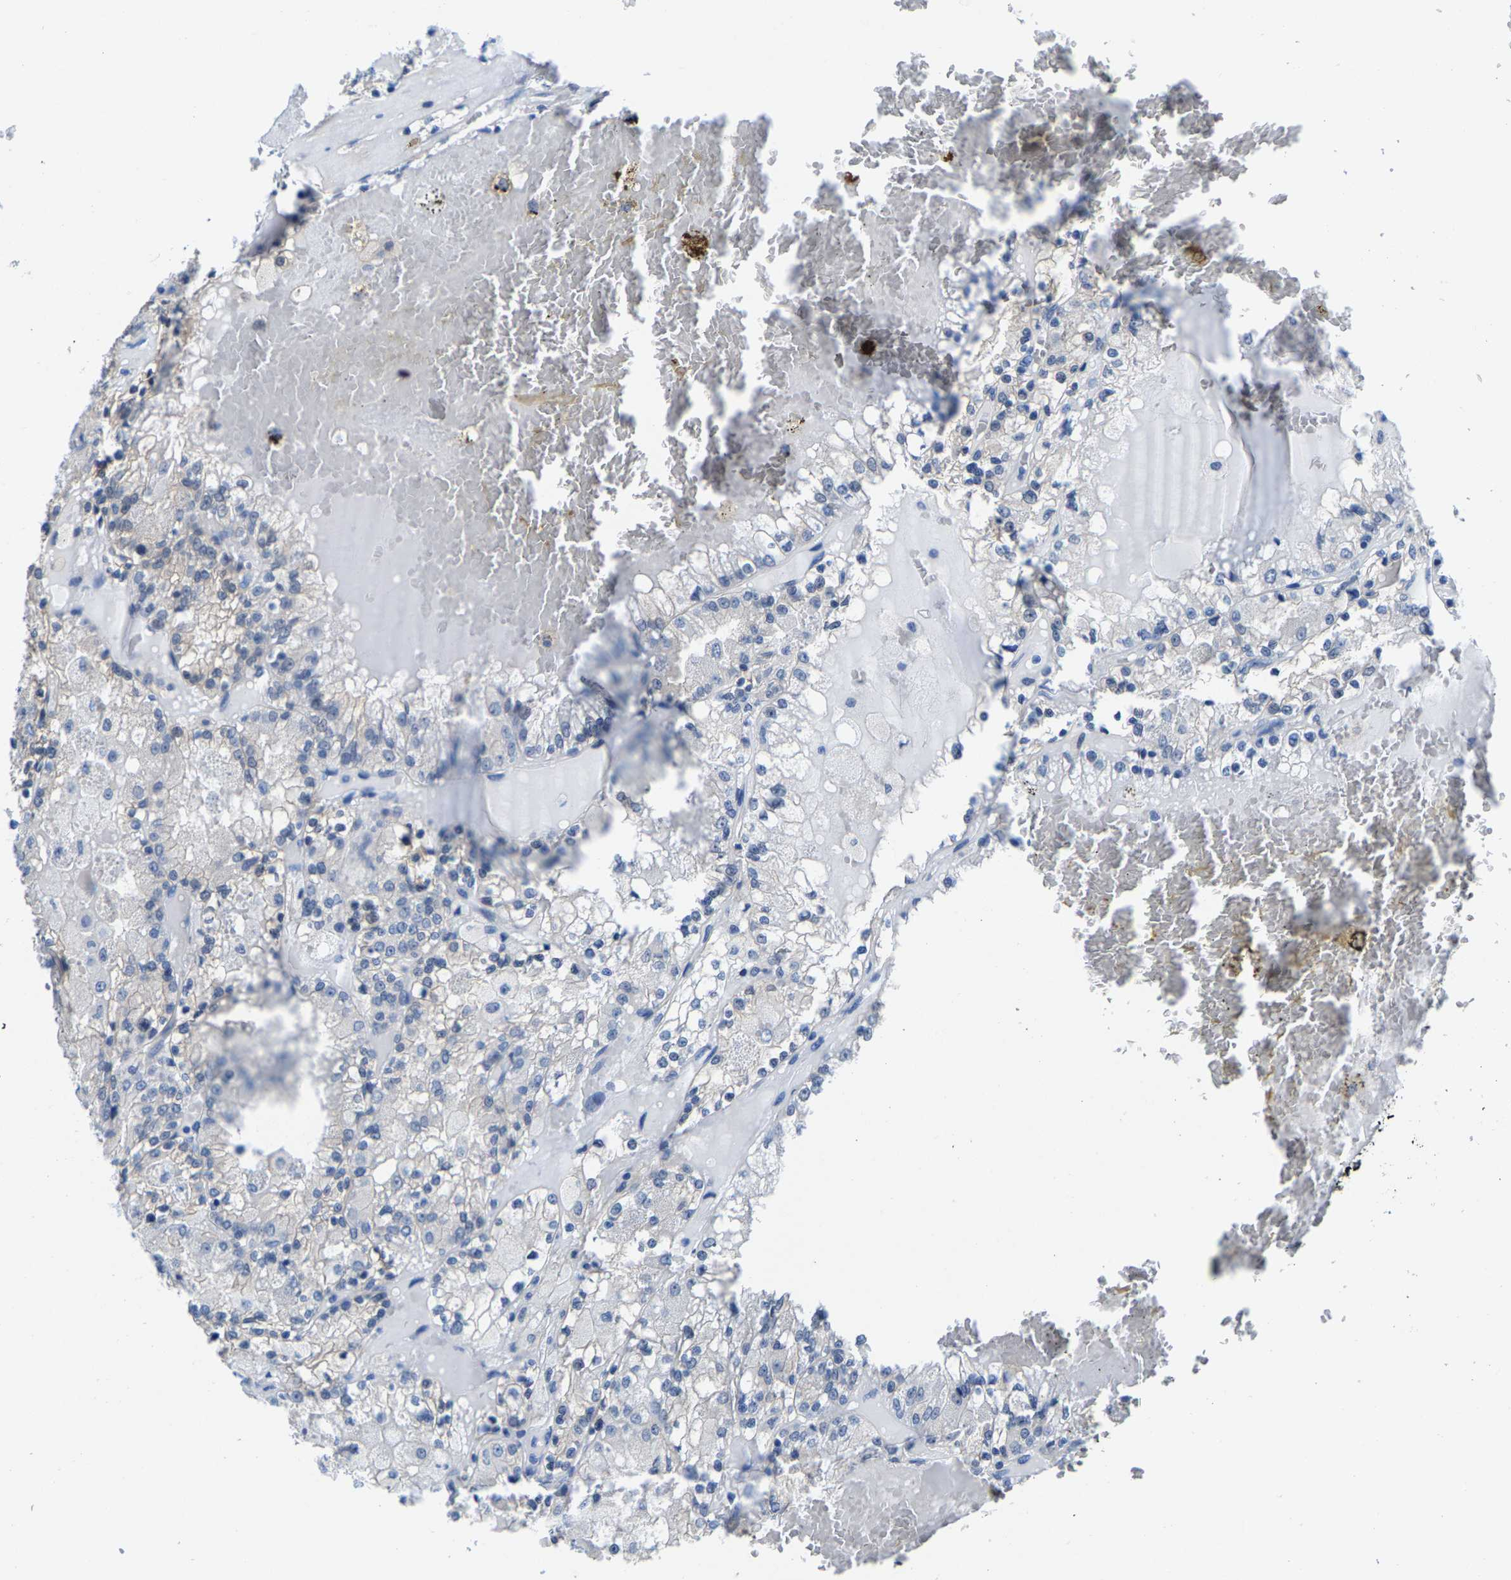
{"staining": {"intensity": "negative", "quantity": "none", "location": "none"}, "tissue": "renal cancer", "cell_type": "Tumor cells", "image_type": "cancer", "snomed": [{"axis": "morphology", "description": "Adenocarcinoma, NOS"}, {"axis": "topography", "description": "Kidney"}], "caption": "Tumor cells are negative for protein expression in human renal cancer (adenocarcinoma).", "gene": "SSH3", "patient": {"sex": "female", "age": 56}}